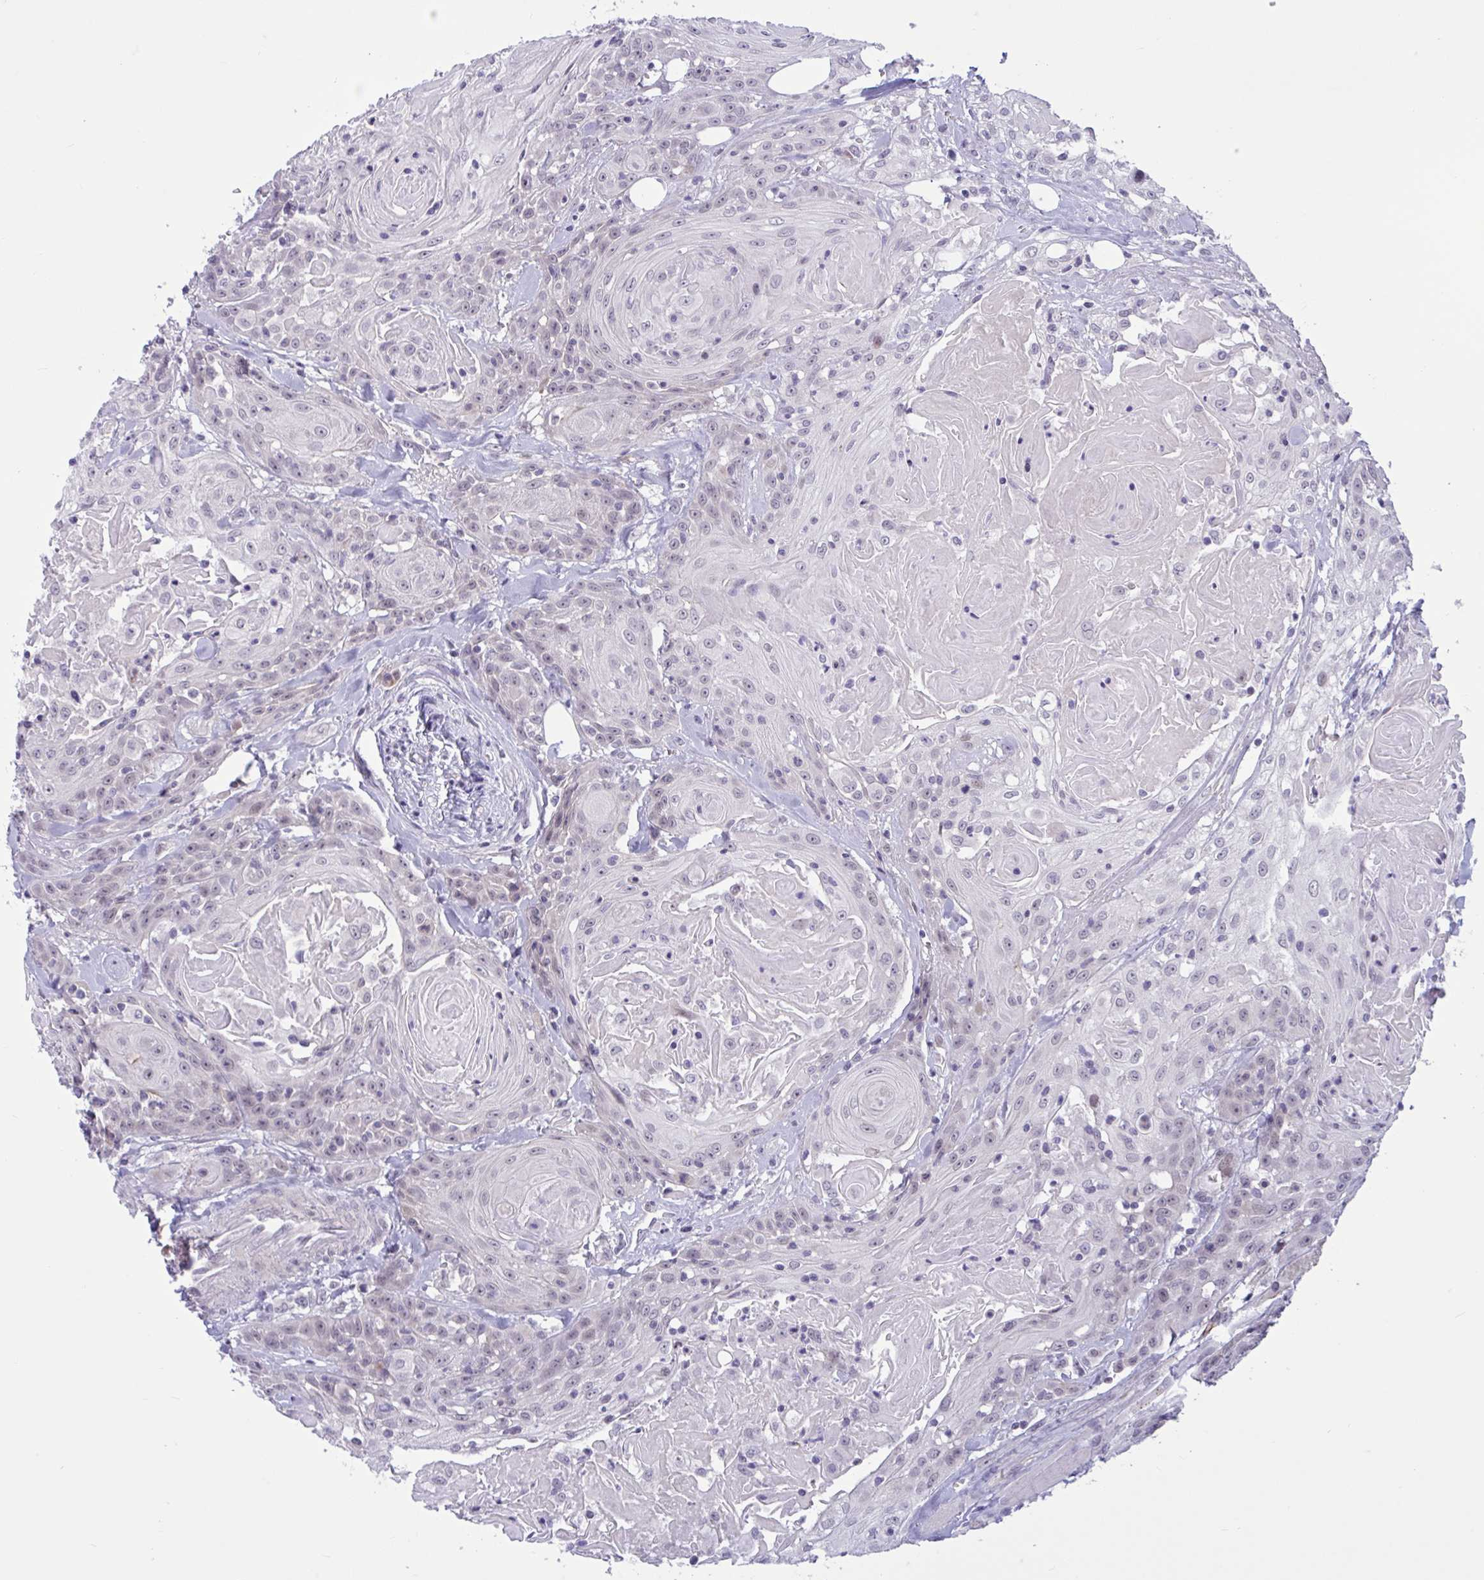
{"staining": {"intensity": "negative", "quantity": "none", "location": "none"}, "tissue": "head and neck cancer", "cell_type": "Tumor cells", "image_type": "cancer", "snomed": [{"axis": "morphology", "description": "Squamous cell carcinoma, NOS"}, {"axis": "topography", "description": "Head-Neck"}], "caption": "Immunohistochemistry of head and neck squamous cell carcinoma reveals no positivity in tumor cells.", "gene": "CNGB3", "patient": {"sex": "female", "age": 84}}